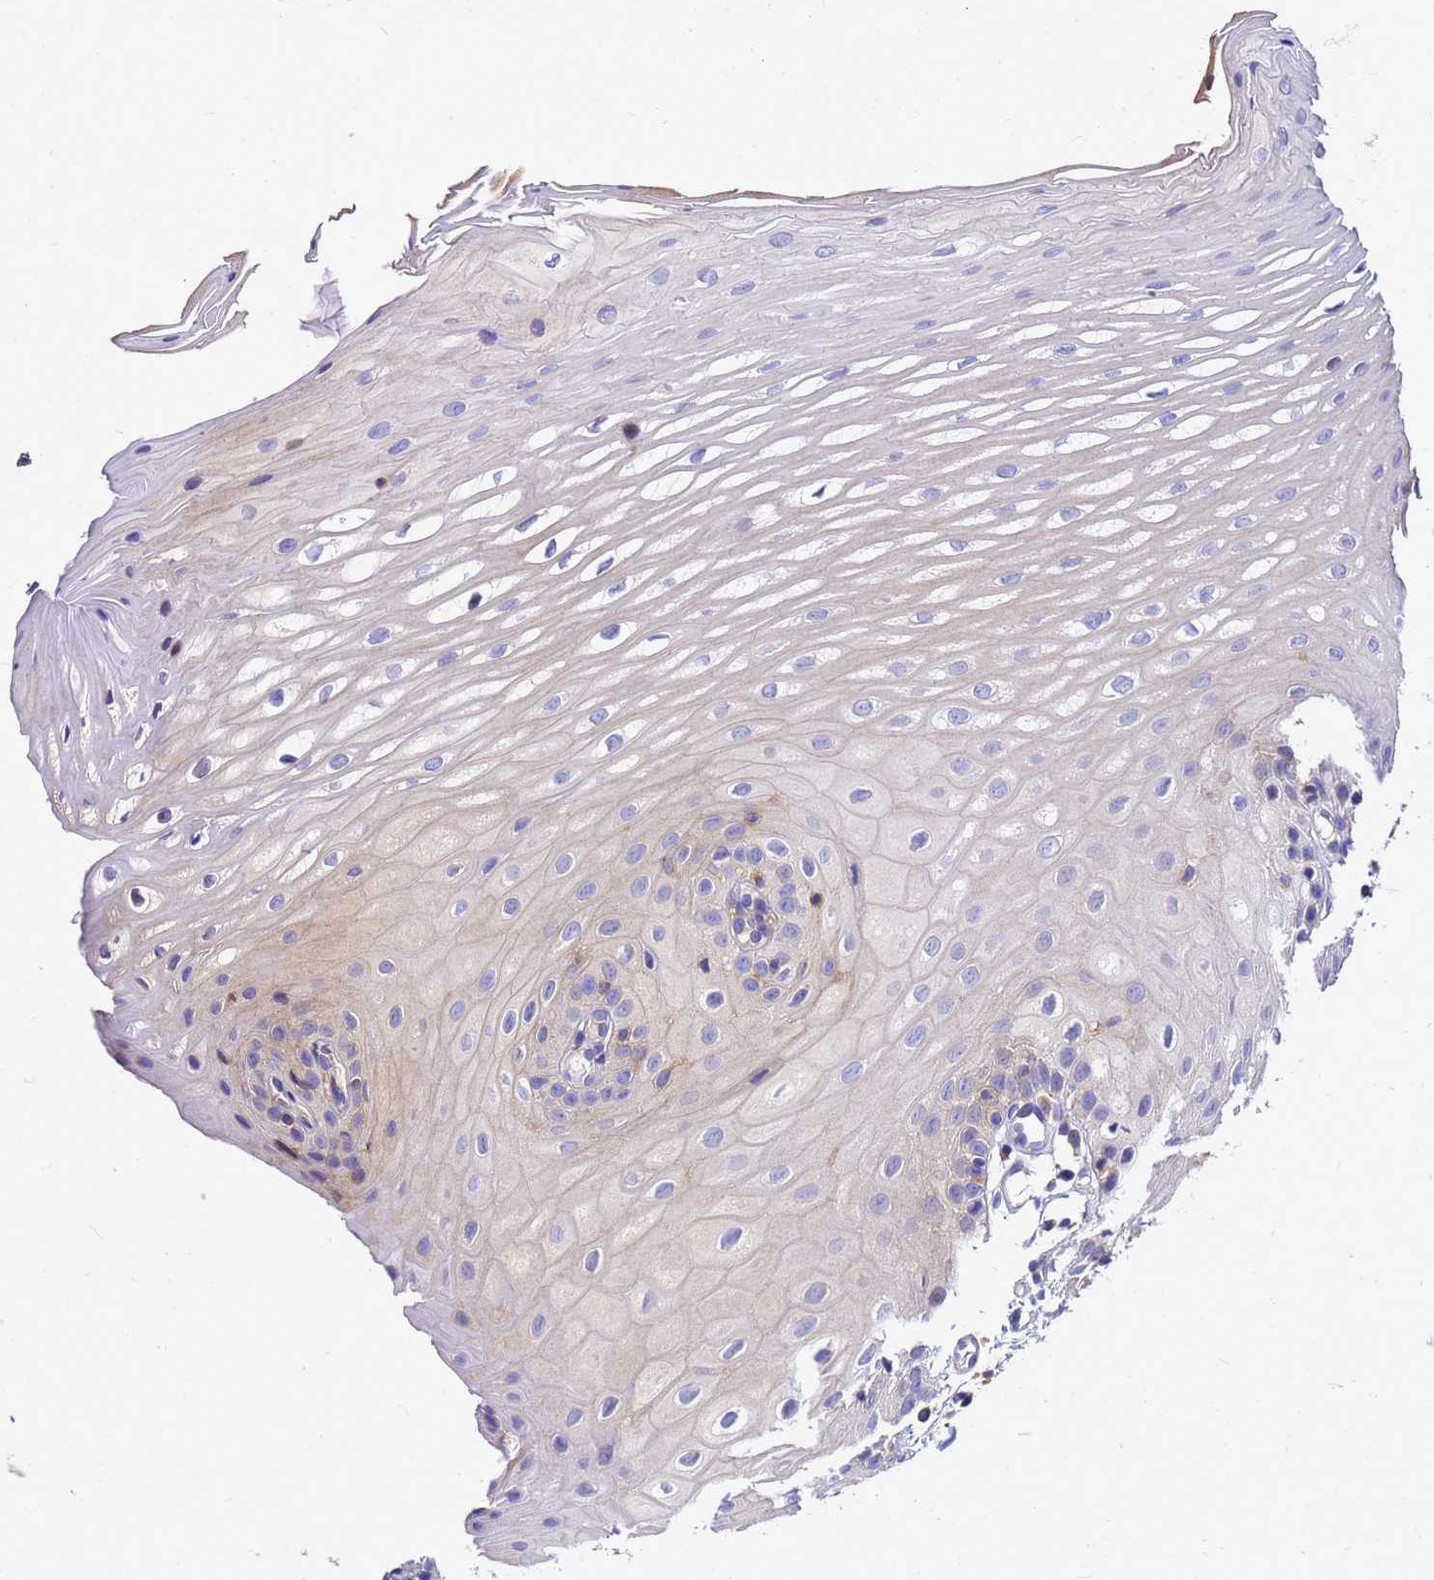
{"staining": {"intensity": "weak", "quantity": "<25%", "location": "cytoplasmic/membranous"}, "tissue": "oral mucosa", "cell_type": "Squamous epithelial cells", "image_type": "normal", "snomed": [{"axis": "morphology", "description": "Normal tissue, NOS"}, {"axis": "topography", "description": "Oral tissue"}], "caption": "IHC of benign human oral mucosa displays no expression in squamous epithelial cells. Nuclei are stained in blue.", "gene": "ZNF235", "patient": {"sex": "female", "age": 39}}